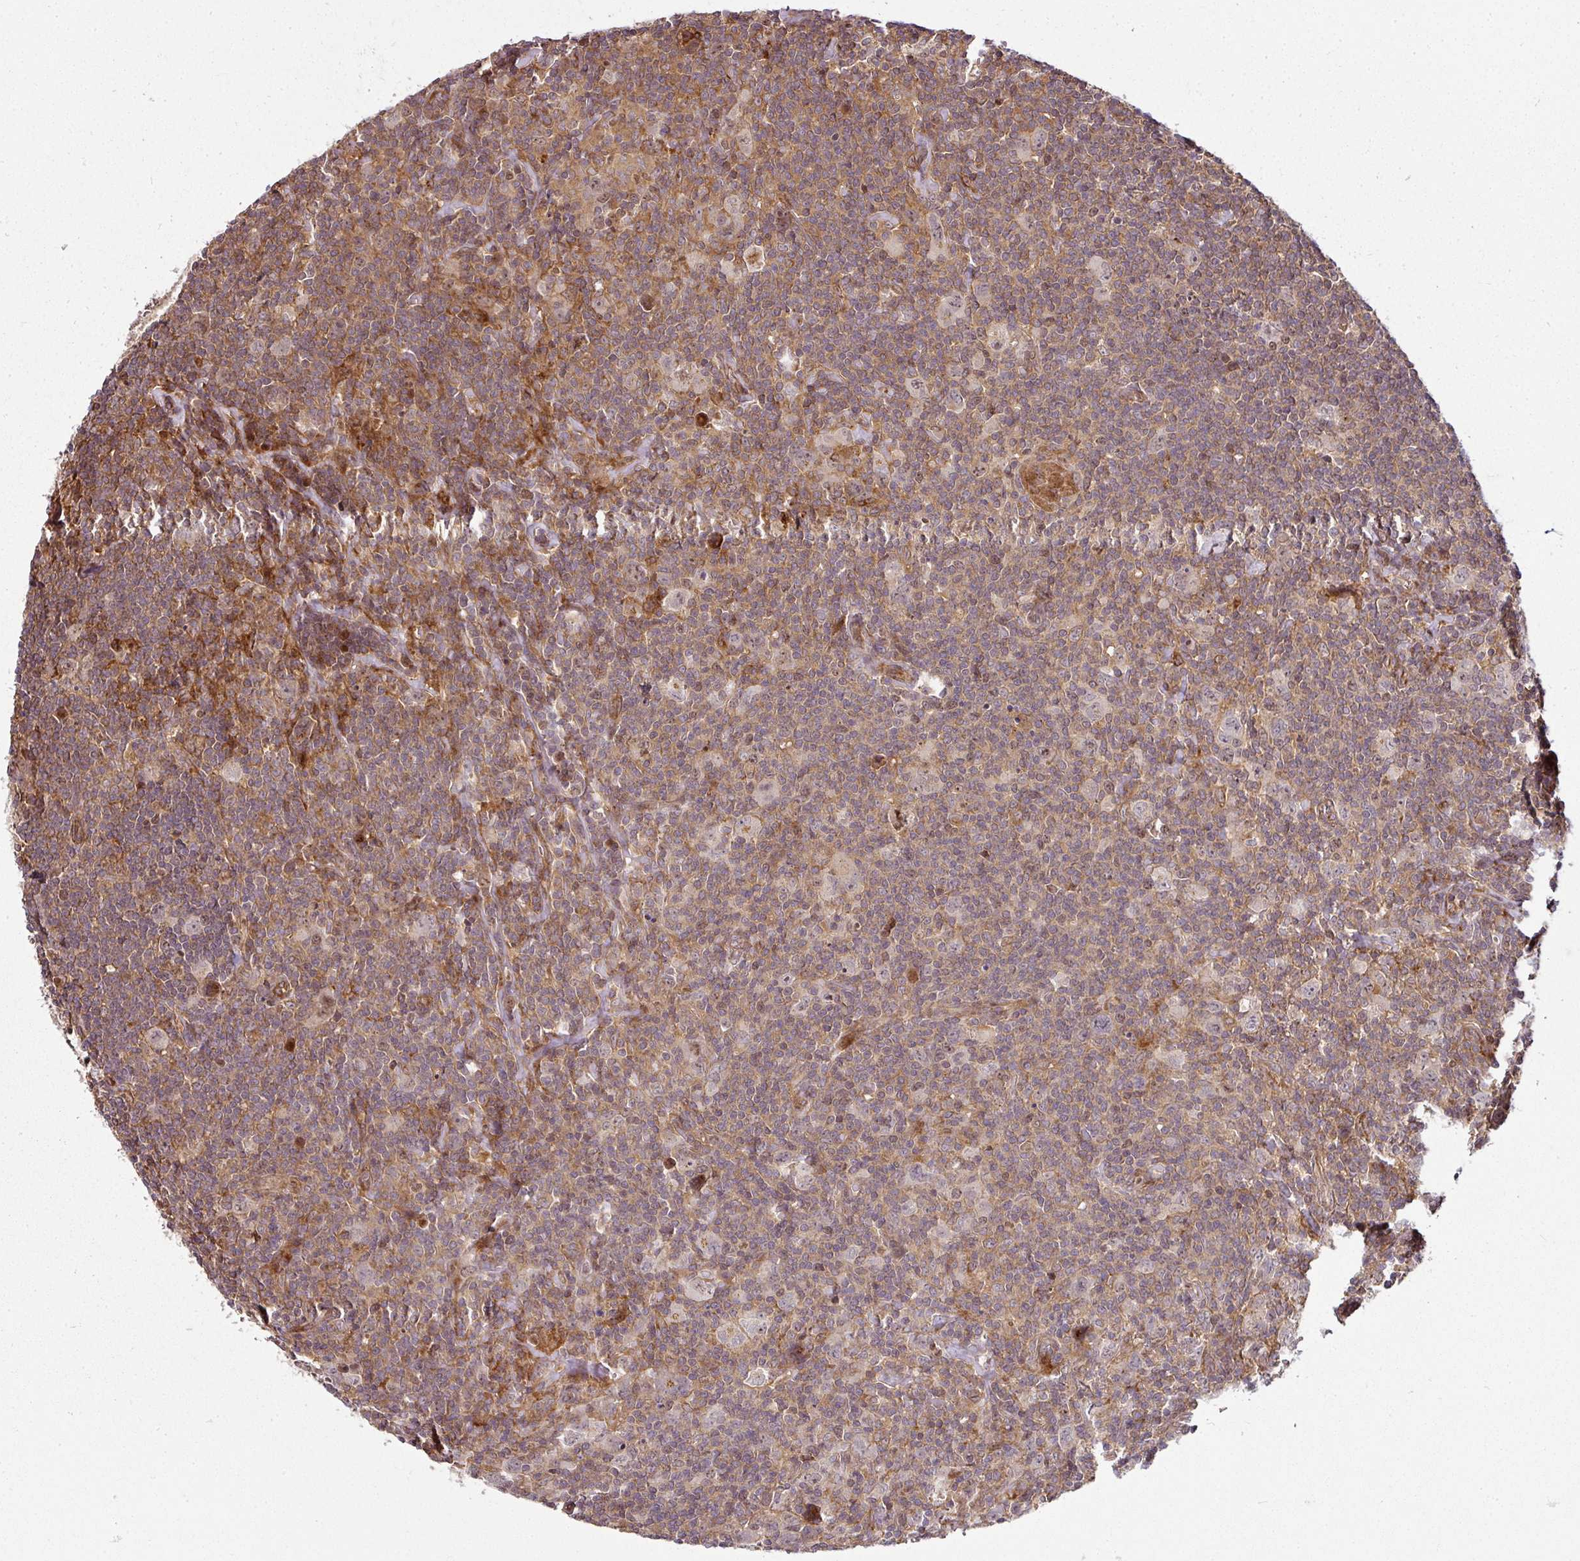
{"staining": {"intensity": "negative", "quantity": "none", "location": "none"}, "tissue": "lymphoma", "cell_type": "Tumor cells", "image_type": "cancer", "snomed": [{"axis": "morphology", "description": "Hodgkin's disease, NOS"}, {"axis": "topography", "description": "Lymph node"}], "caption": "Lymphoma was stained to show a protein in brown. There is no significant expression in tumor cells.", "gene": "ATAT1", "patient": {"sex": "female", "age": 18}}